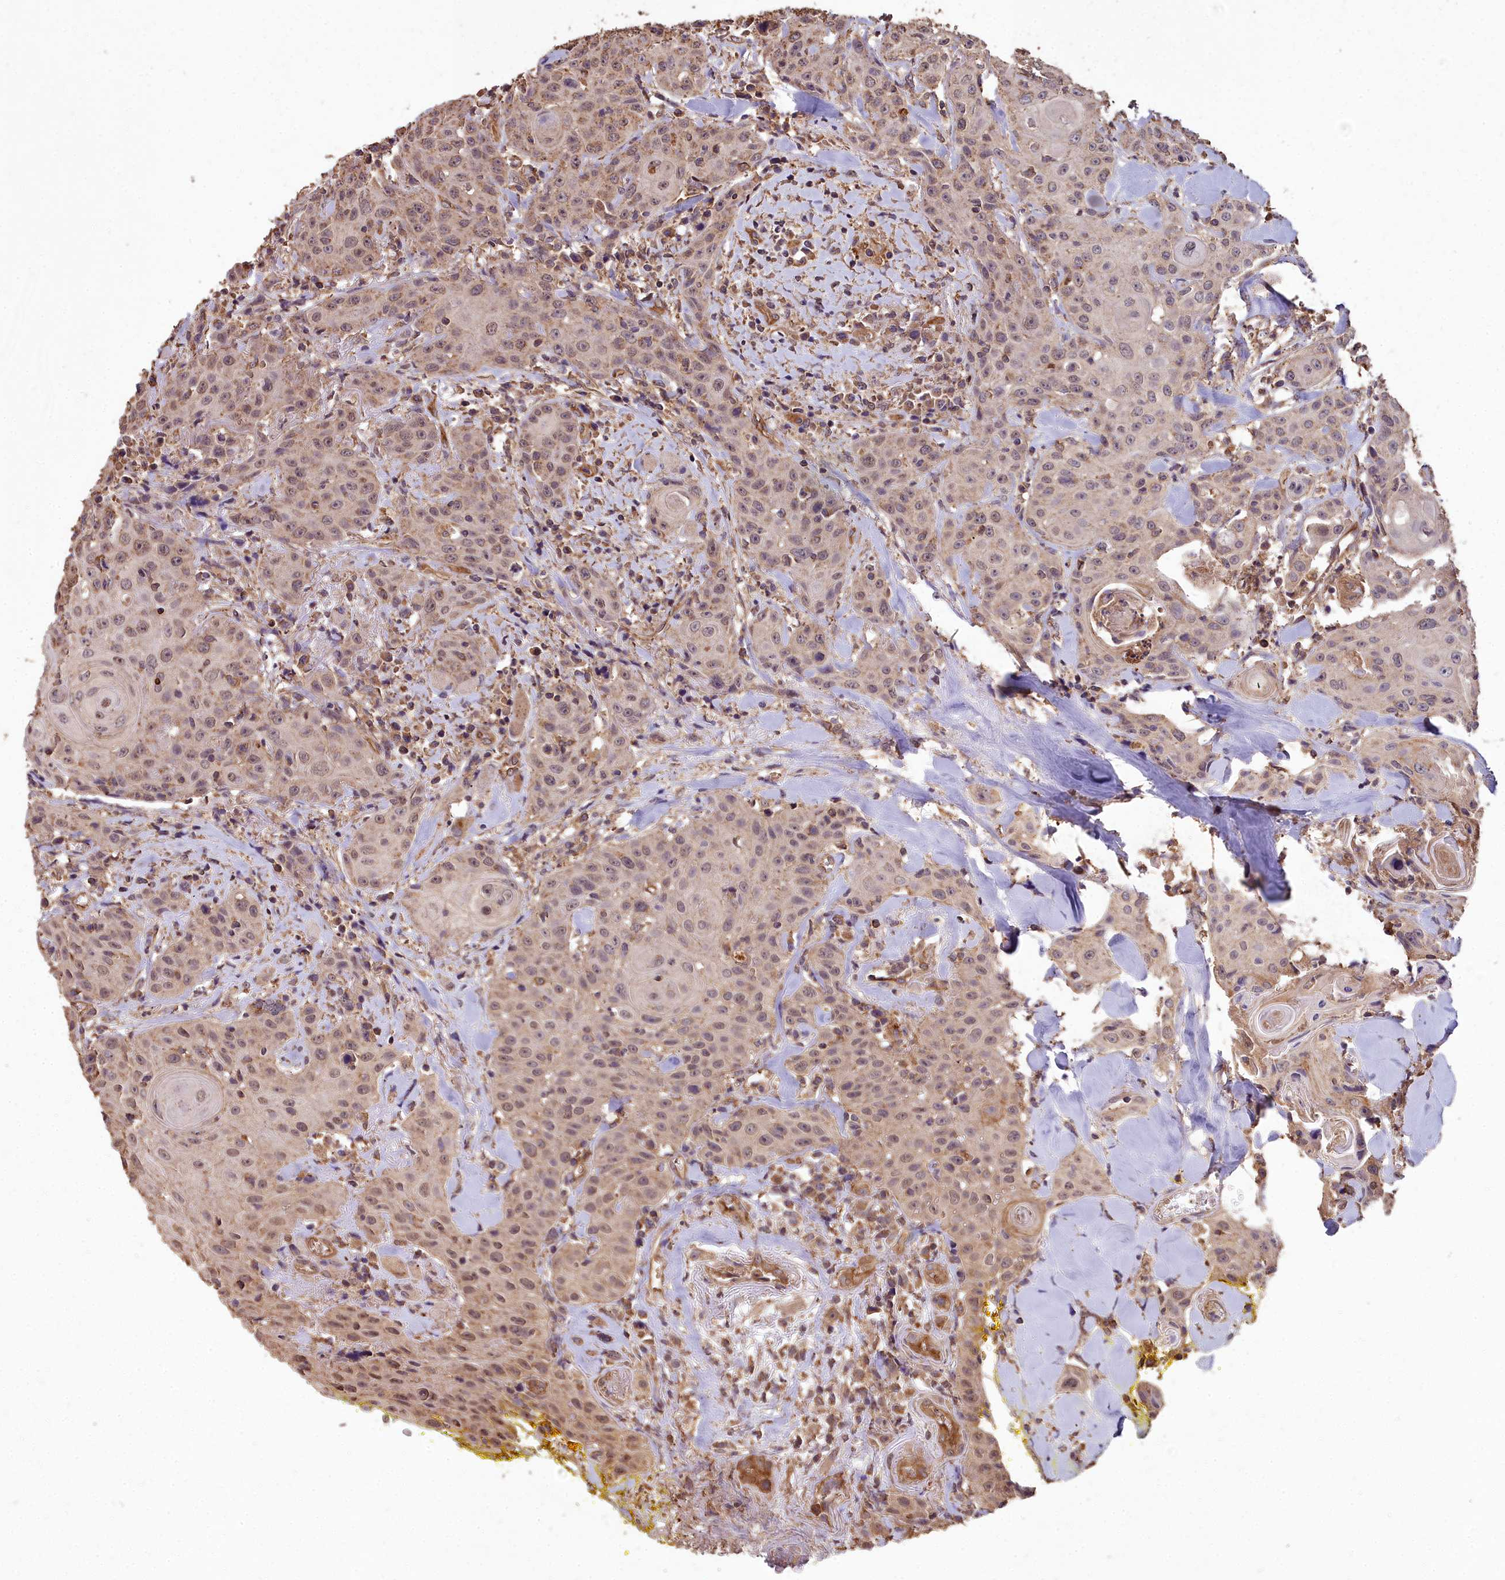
{"staining": {"intensity": "moderate", "quantity": "<25%", "location": "cytoplasmic/membranous,nuclear"}, "tissue": "head and neck cancer", "cell_type": "Tumor cells", "image_type": "cancer", "snomed": [{"axis": "morphology", "description": "Squamous cell carcinoma, NOS"}, {"axis": "topography", "description": "Oral tissue"}, {"axis": "topography", "description": "Head-Neck"}], "caption": "Approximately <25% of tumor cells in squamous cell carcinoma (head and neck) display moderate cytoplasmic/membranous and nuclear protein staining as visualized by brown immunohistochemical staining.", "gene": "CEMIP2", "patient": {"sex": "female", "age": 82}}